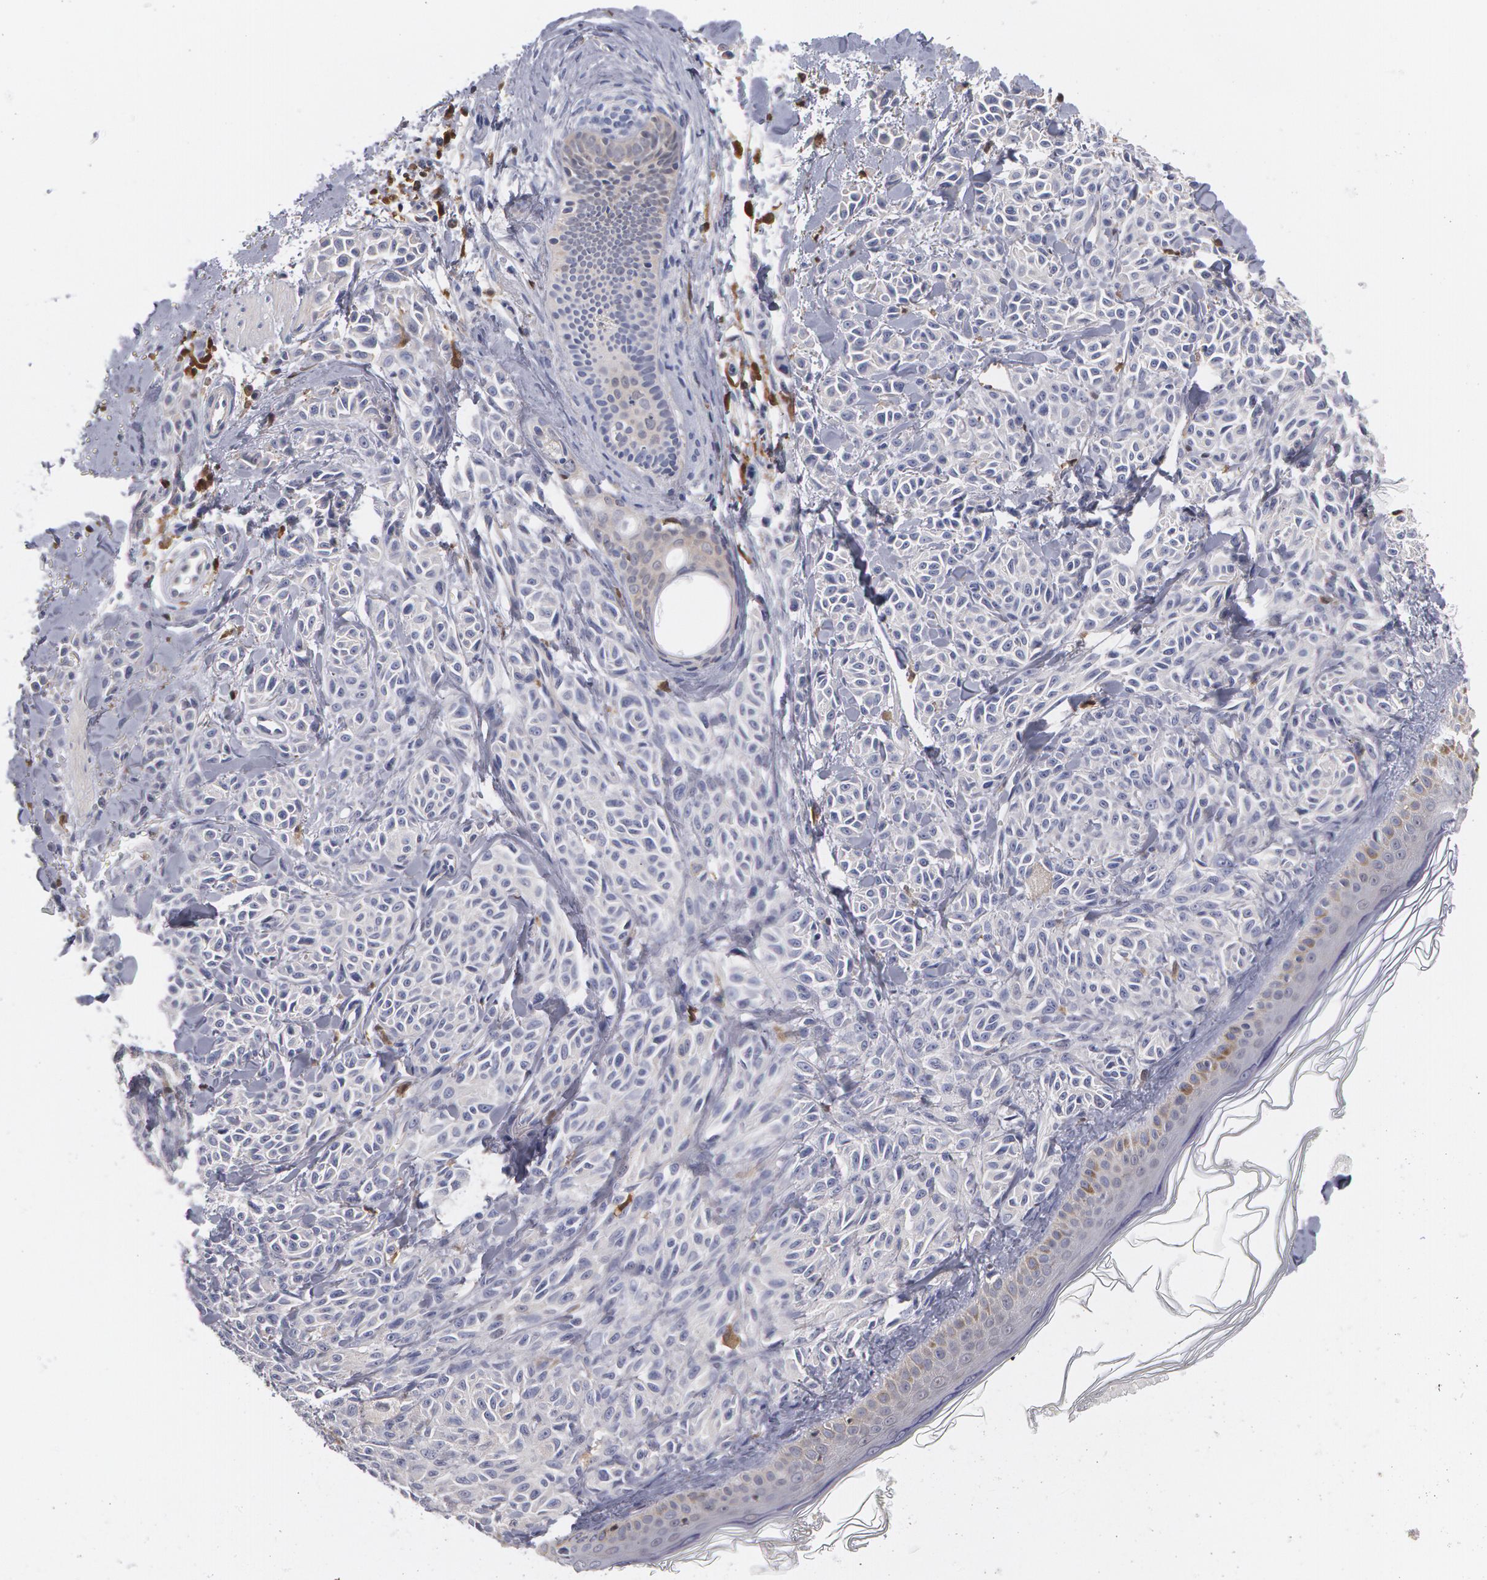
{"staining": {"intensity": "negative", "quantity": "none", "location": "none"}, "tissue": "melanoma", "cell_type": "Tumor cells", "image_type": "cancer", "snomed": [{"axis": "morphology", "description": "Malignant melanoma, NOS"}, {"axis": "topography", "description": "Skin"}], "caption": "Immunohistochemical staining of malignant melanoma demonstrates no significant staining in tumor cells.", "gene": "SYK", "patient": {"sex": "female", "age": 73}}